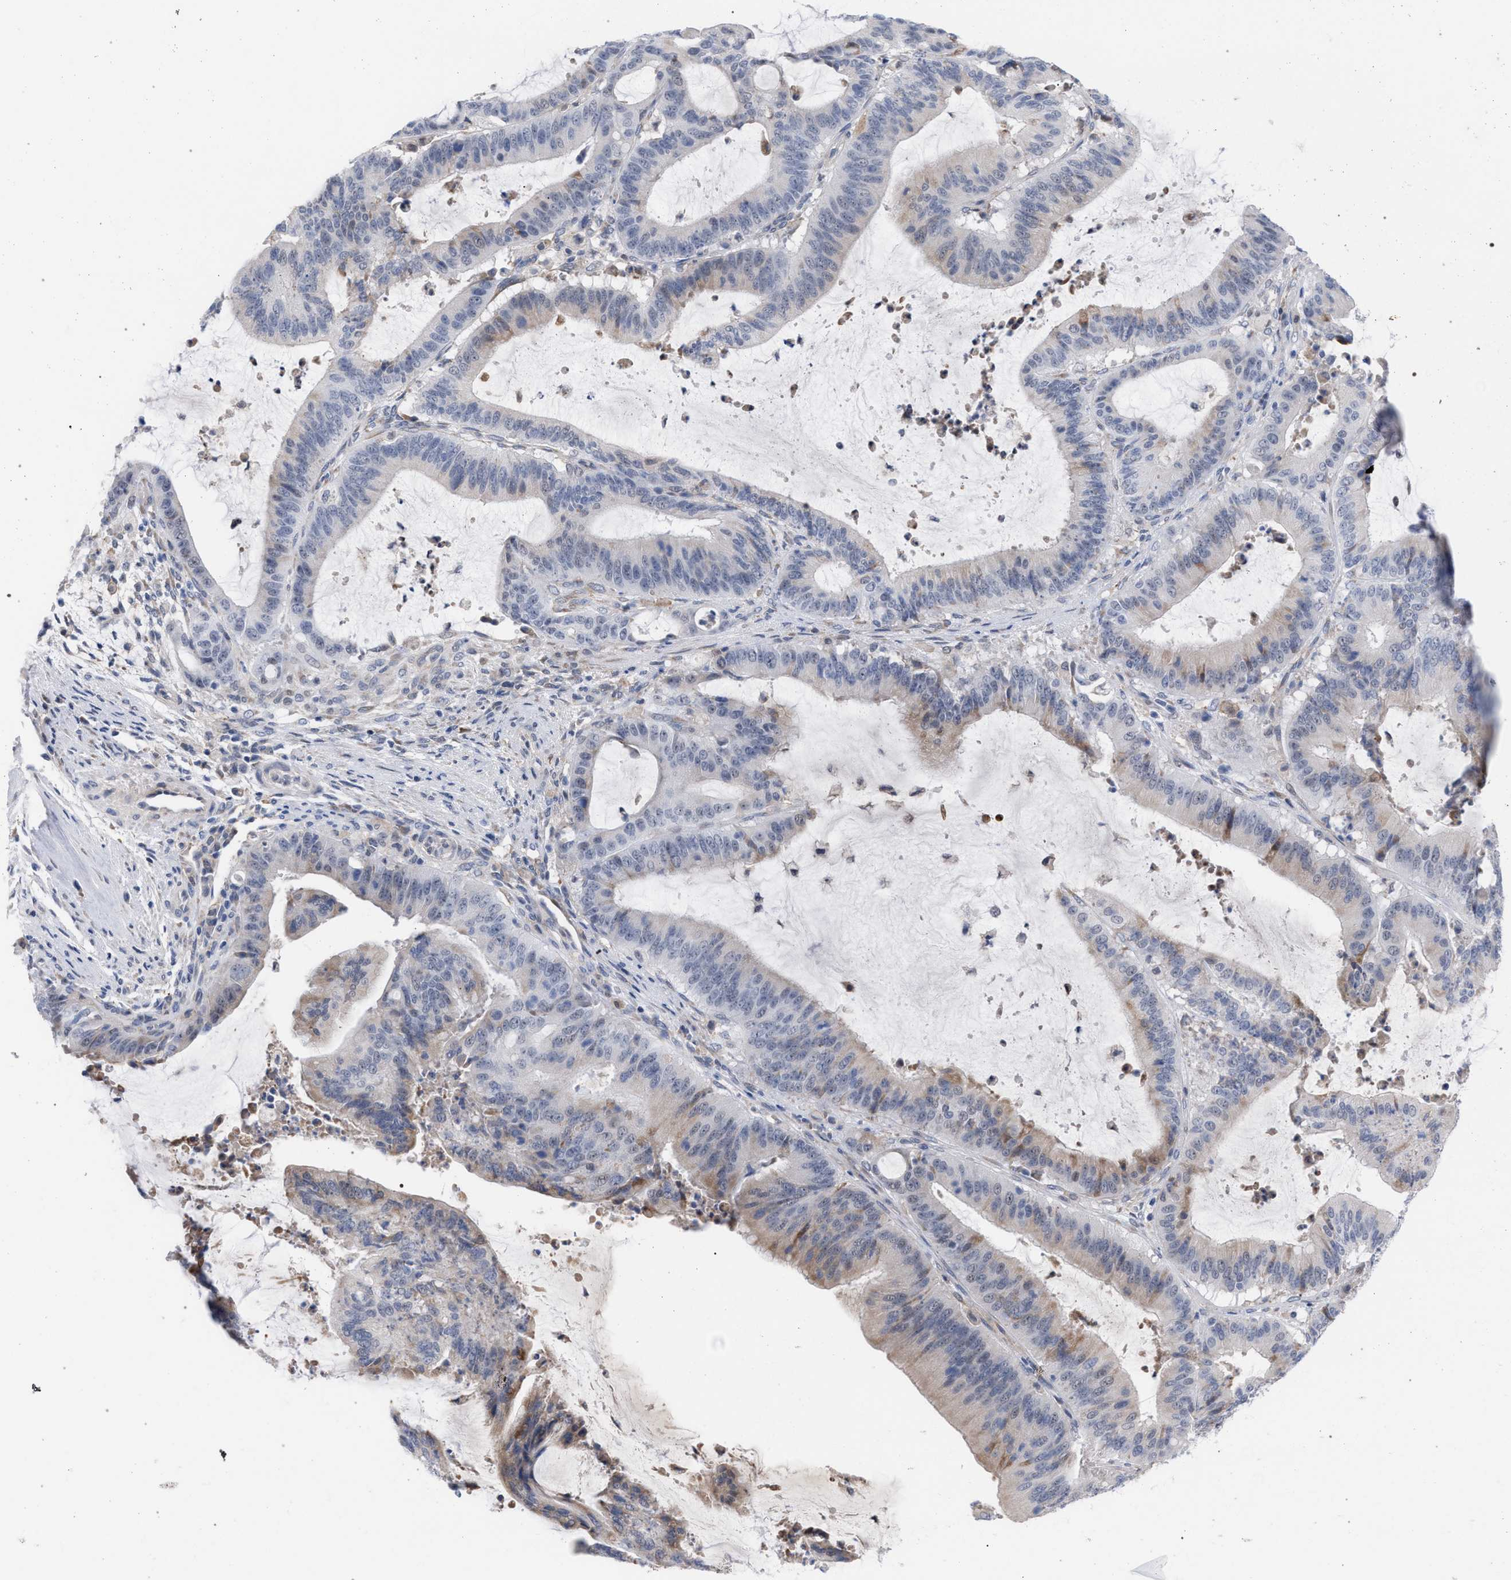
{"staining": {"intensity": "weak", "quantity": "<25%", "location": "cytoplasmic/membranous,nuclear"}, "tissue": "liver cancer", "cell_type": "Tumor cells", "image_type": "cancer", "snomed": [{"axis": "morphology", "description": "Normal tissue, NOS"}, {"axis": "morphology", "description": "Cholangiocarcinoma"}, {"axis": "topography", "description": "Liver"}, {"axis": "topography", "description": "Peripheral nerve tissue"}], "caption": "This is an immunohistochemistry image of cholangiocarcinoma (liver). There is no expression in tumor cells.", "gene": "FHOD3", "patient": {"sex": "female", "age": 73}}